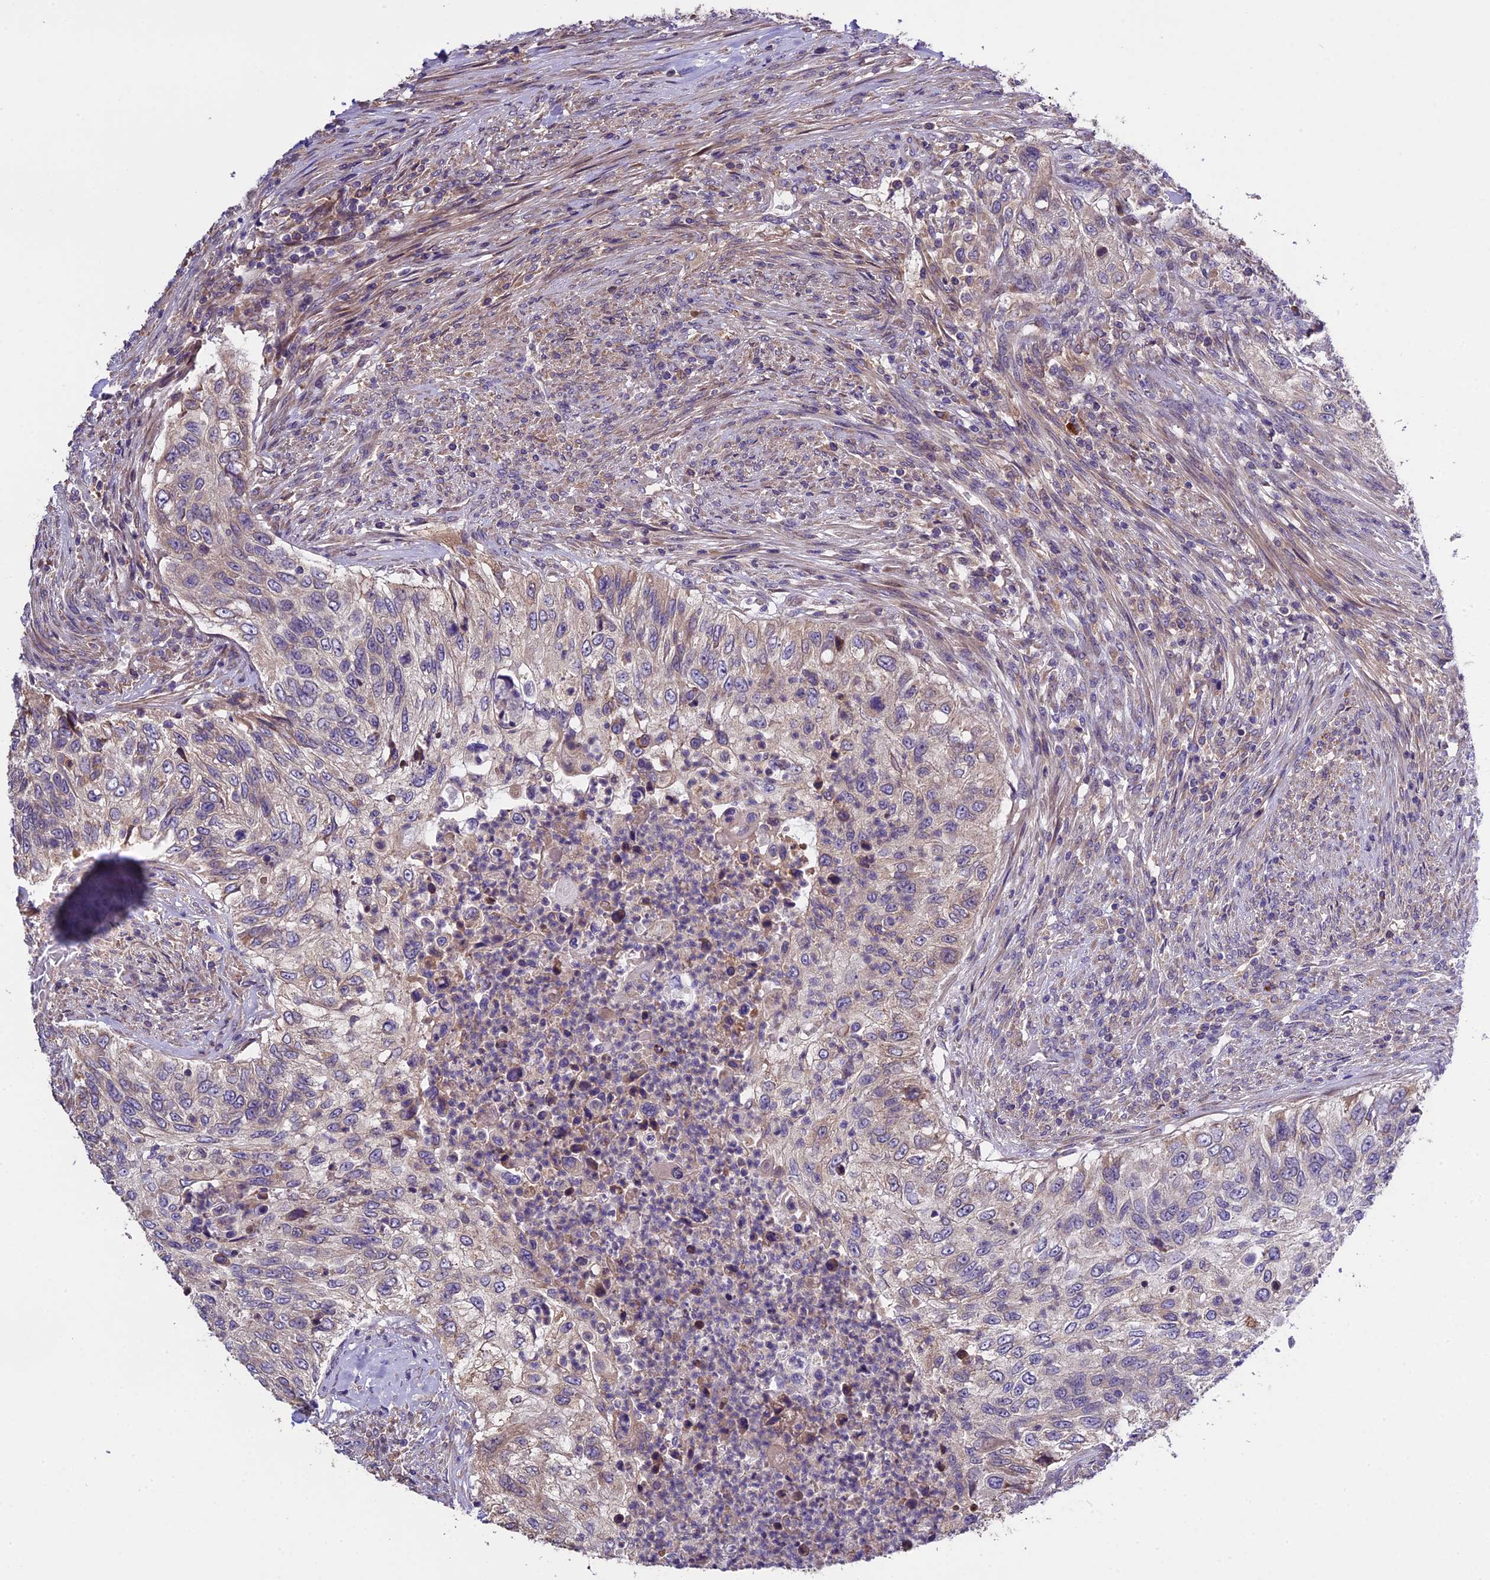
{"staining": {"intensity": "weak", "quantity": "<25%", "location": "cytoplasmic/membranous"}, "tissue": "urothelial cancer", "cell_type": "Tumor cells", "image_type": "cancer", "snomed": [{"axis": "morphology", "description": "Urothelial carcinoma, High grade"}, {"axis": "topography", "description": "Urinary bladder"}], "caption": "High-grade urothelial carcinoma was stained to show a protein in brown. There is no significant staining in tumor cells. The staining is performed using DAB (3,3'-diaminobenzidine) brown chromogen with nuclei counter-stained in using hematoxylin.", "gene": "ABCC10", "patient": {"sex": "female", "age": 60}}